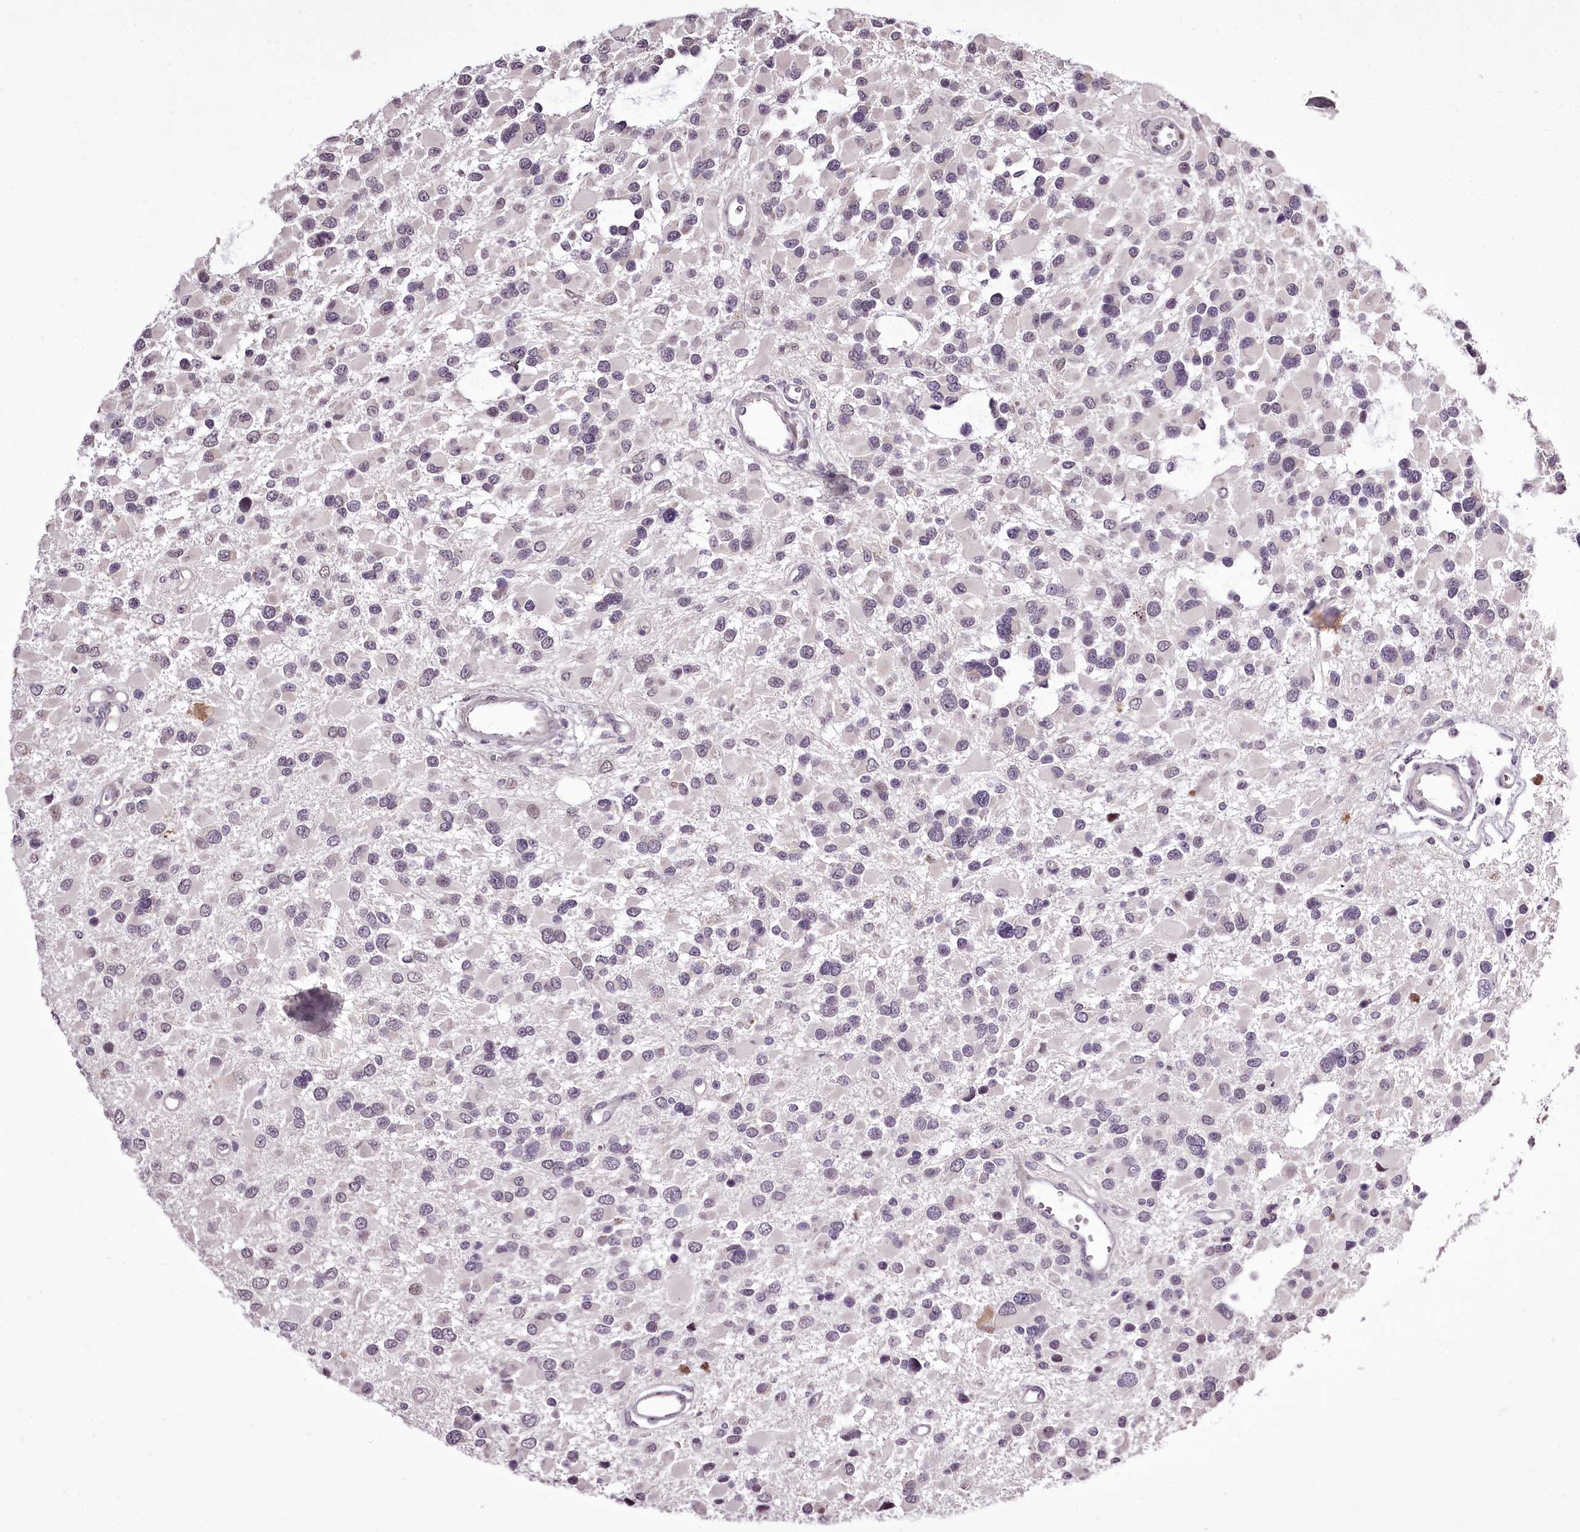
{"staining": {"intensity": "weak", "quantity": "25%-75%", "location": "nuclear"}, "tissue": "glioma", "cell_type": "Tumor cells", "image_type": "cancer", "snomed": [{"axis": "morphology", "description": "Glioma, malignant, High grade"}, {"axis": "topography", "description": "Brain"}], "caption": "Glioma stained for a protein displays weak nuclear positivity in tumor cells. (DAB (3,3'-diaminobenzidine) IHC, brown staining for protein, blue staining for nuclei).", "gene": "C1orf56", "patient": {"sex": "male", "age": 53}}